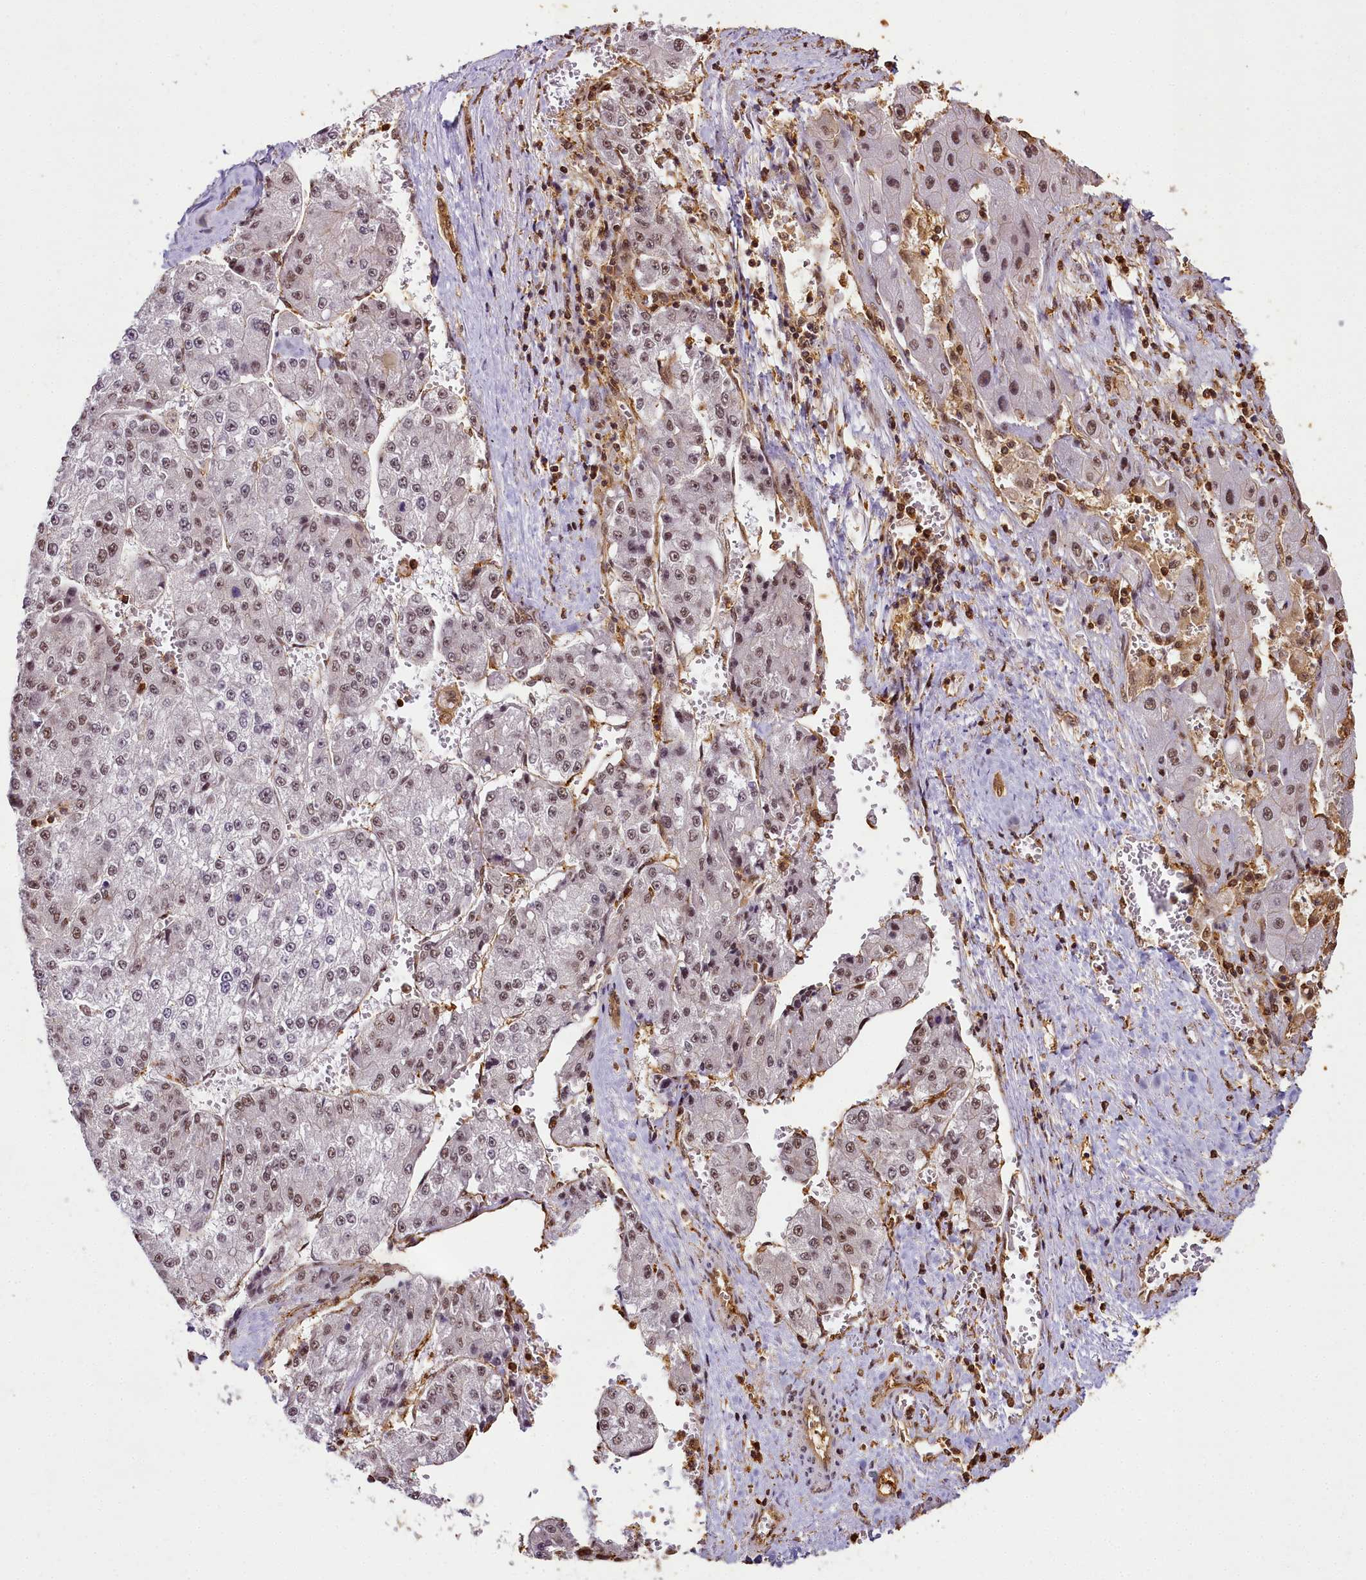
{"staining": {"intensity": "weak", "quantity": "25%-75%", "location": "nuclear"}, "tissue": "liver cancer", "cell_type": "Tumor cells", "image_type": "cancer", "snomed": [{"axis": "morphology", "description": "Carcinoma, Hepatocellular, NOS"}, {"axis": "topography", "description": "Liver"}], "caption": "Immunohistochemical staining of human liver cancer exhibits low levels of weak nuclear staining in about 25%-75% of tumor cells. (DAB (3,3'-diaminobenzidine) IHC with brightfield microscopy, high magnification).", "gene": "PPP4C", "patient": {"sex": "female", "age": 73}}